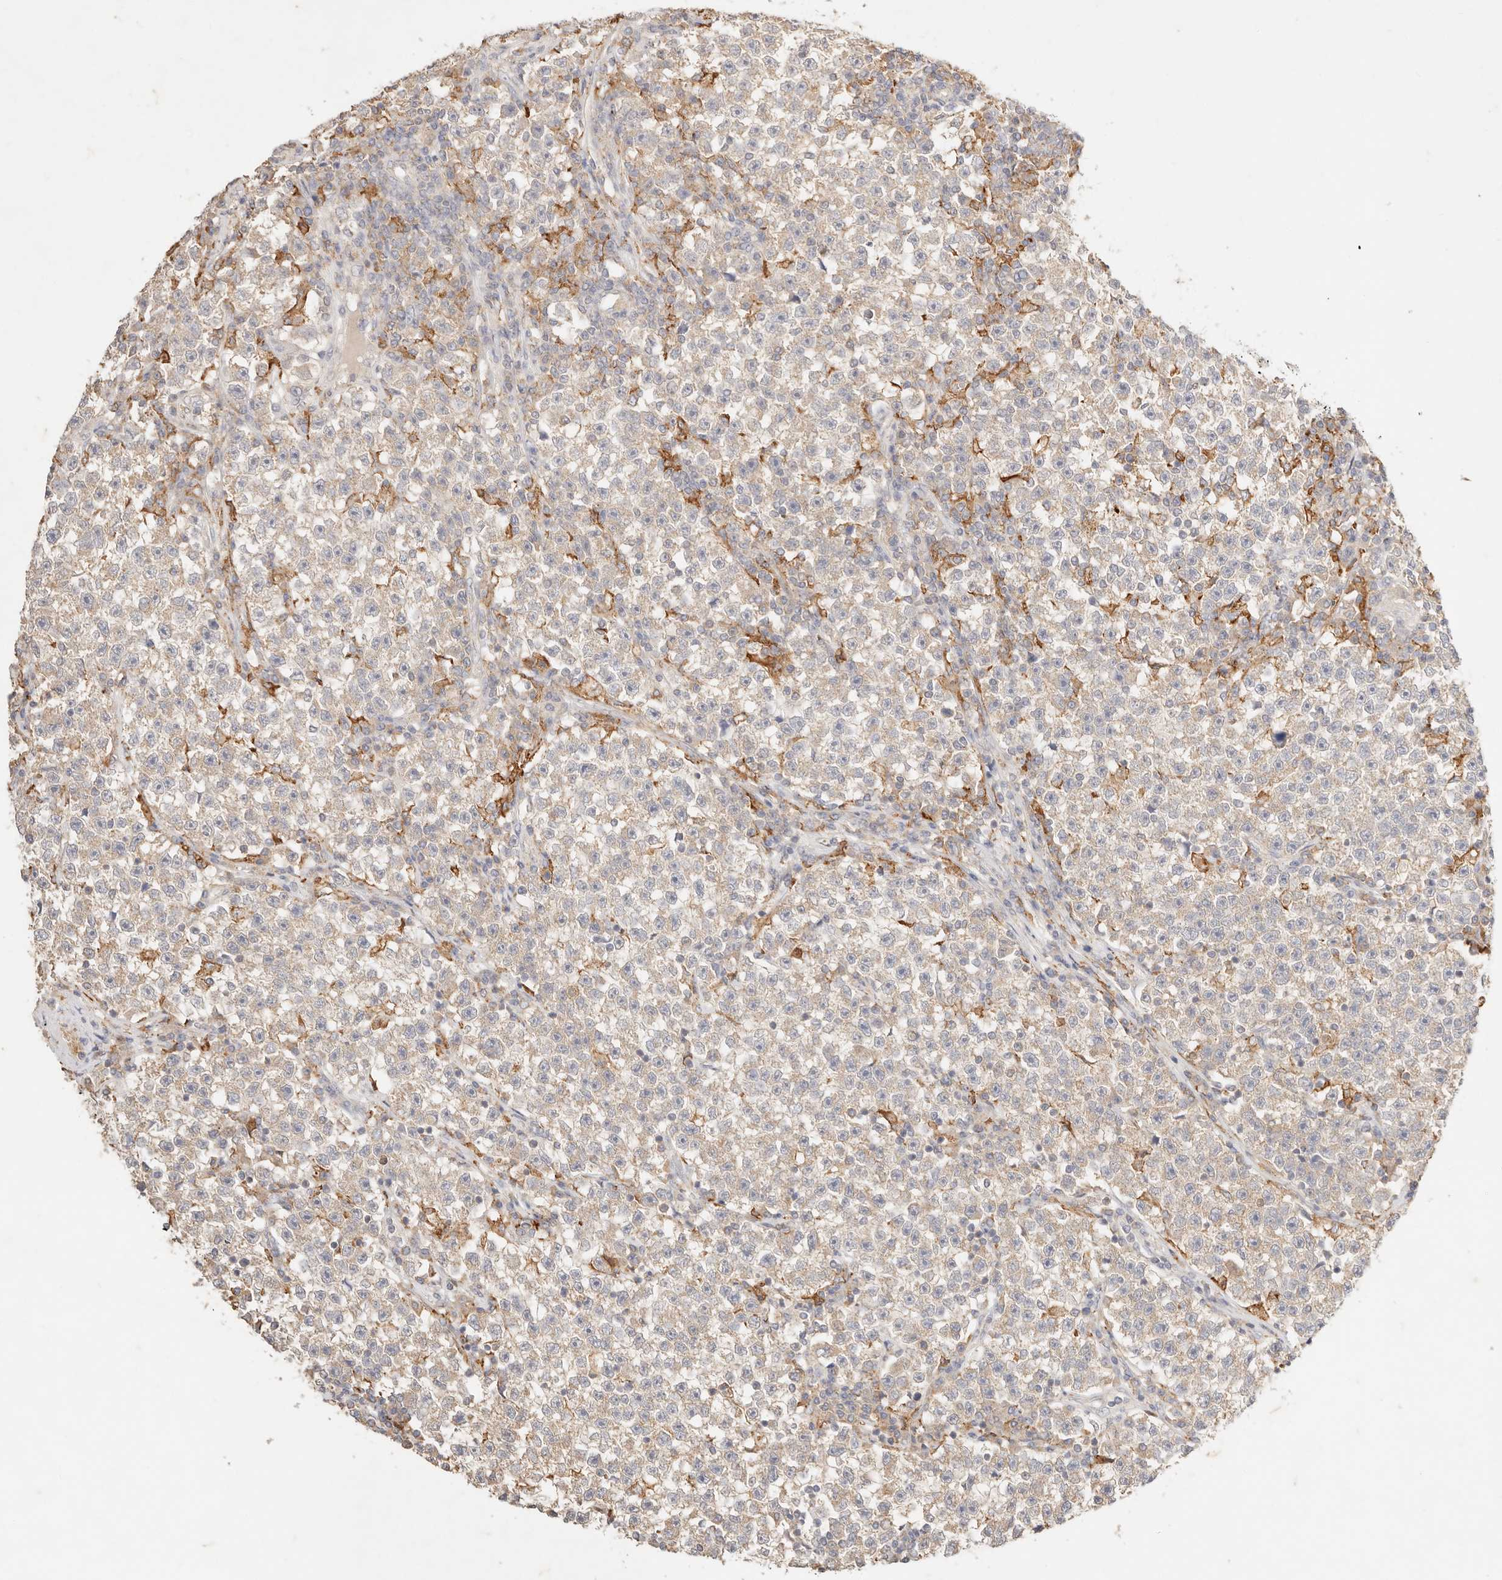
{"staining": {"intensity": "weak", "quantity": ">75%", "location": "cytoplasmic/membranous"}, "tissue": "testis cancer", "cell_type": "Tumor cells", "image_type": "cancer", "snomed": [{"axis": "morphology", "description": "Seminoma, NOS"}, {"axis": "topography", "description": "Testis"}], "caption": "A brown stain labels weak cytoplasmic/membranous positivity of a protein in human testis seminoma tumor cells.", "gene": "HK2", "patient": {"sex": "male", "age": 22}}